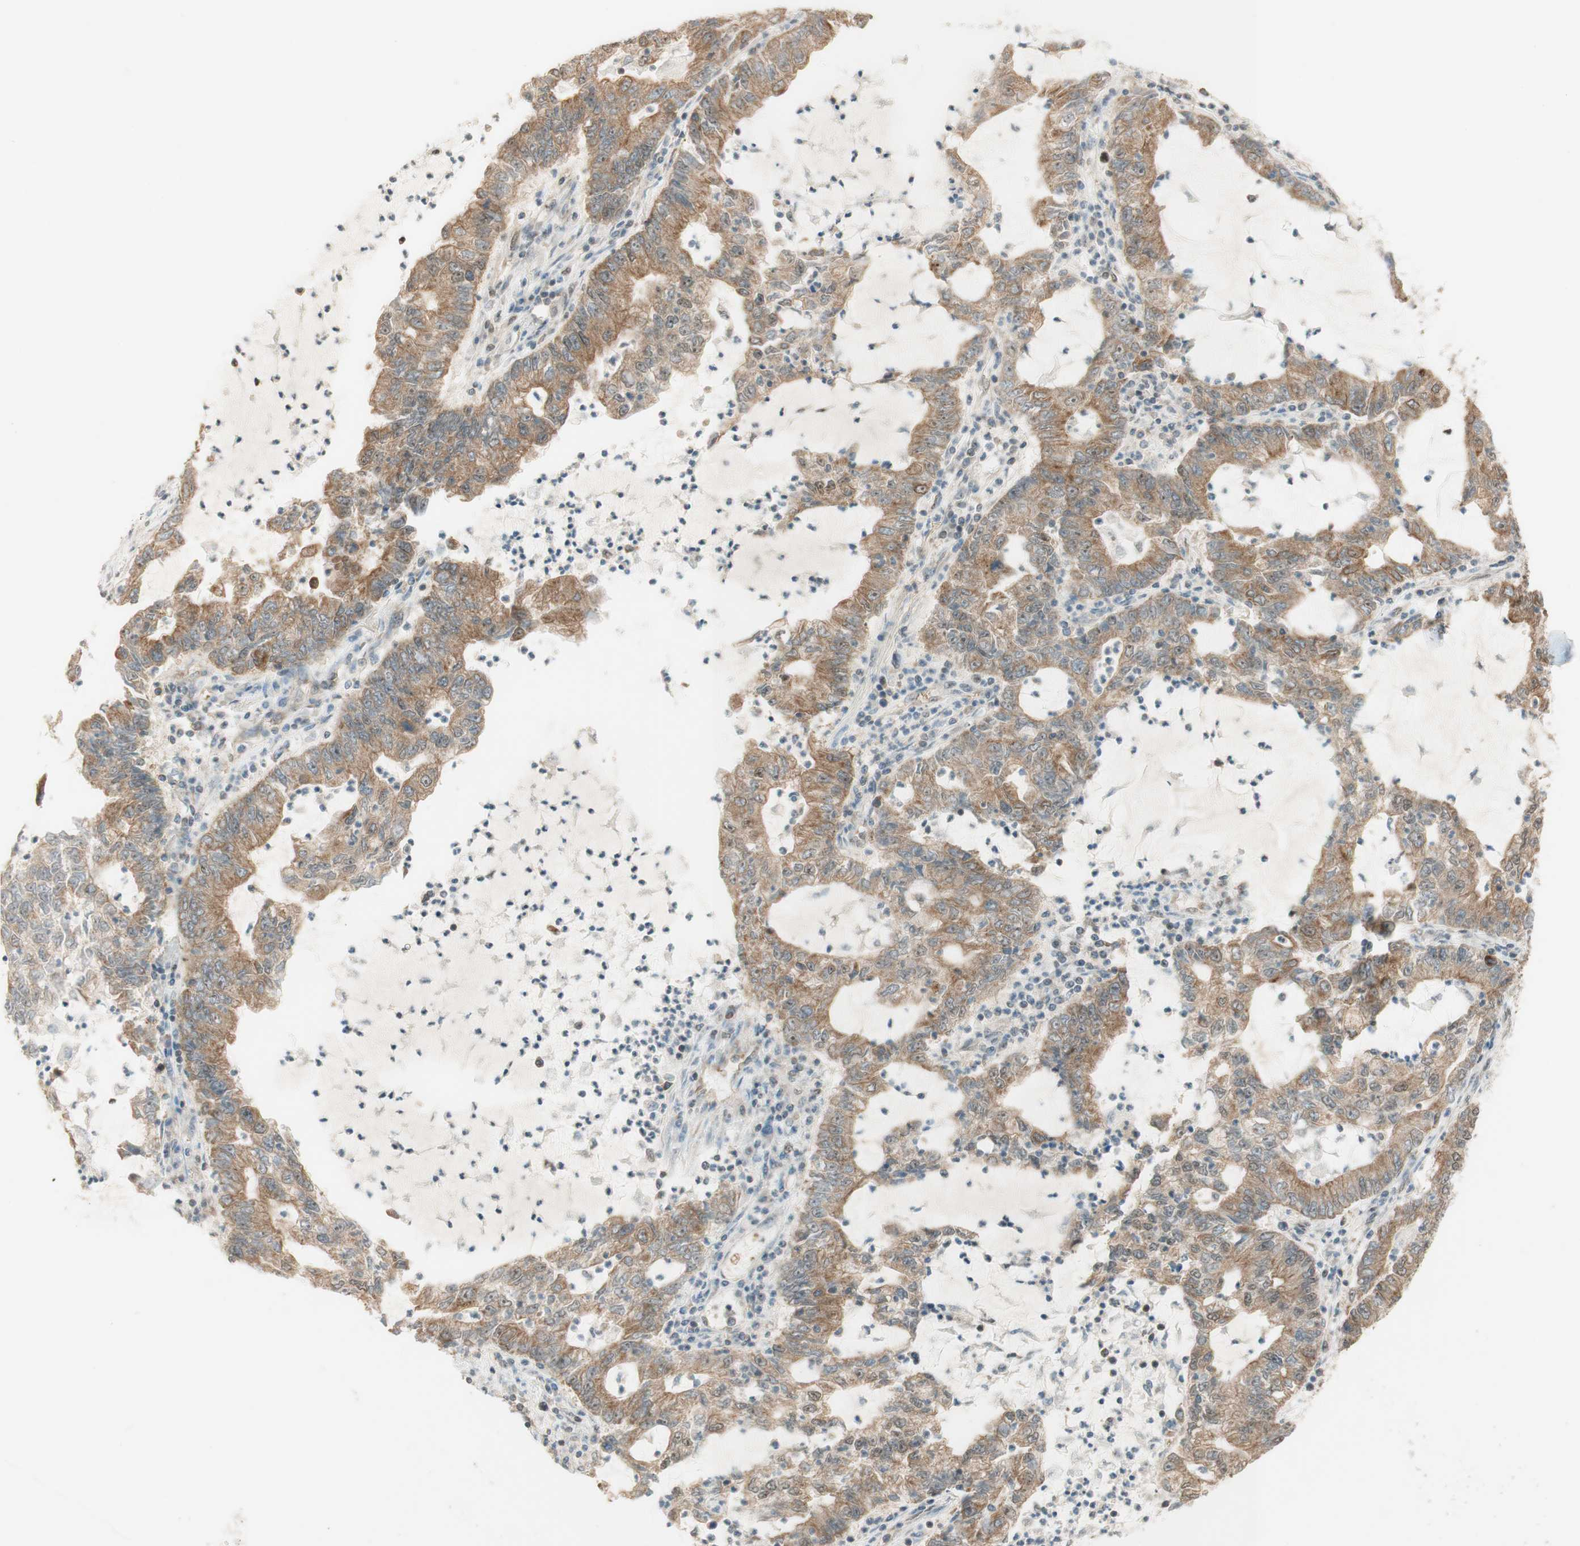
{"staining": {"intensity": "moderate", "quantity": ">75%", "location": "cytoplasmic/membranous"}, "tissue": "lung cancer", "cell_type": "Tumor cells", "image_type": "cancer", "snomed": [{"axis": "morphology", "description": "Adenocarcinoma, NOS"}, {"axis": "topography", "description": "Lung"}], "caption": "IHC image of neoplastic tissue: lung cancer (adenocarcinoma) stained using IHC exhibits medium levels of moderate protein expression localized specifically in the cytoplasmic/membranous of tumor cells, appearing as a cytoplasmic/membranous brown color.", "gene": "SPINT2", "patient": {"sex": "female", "age": 51}}